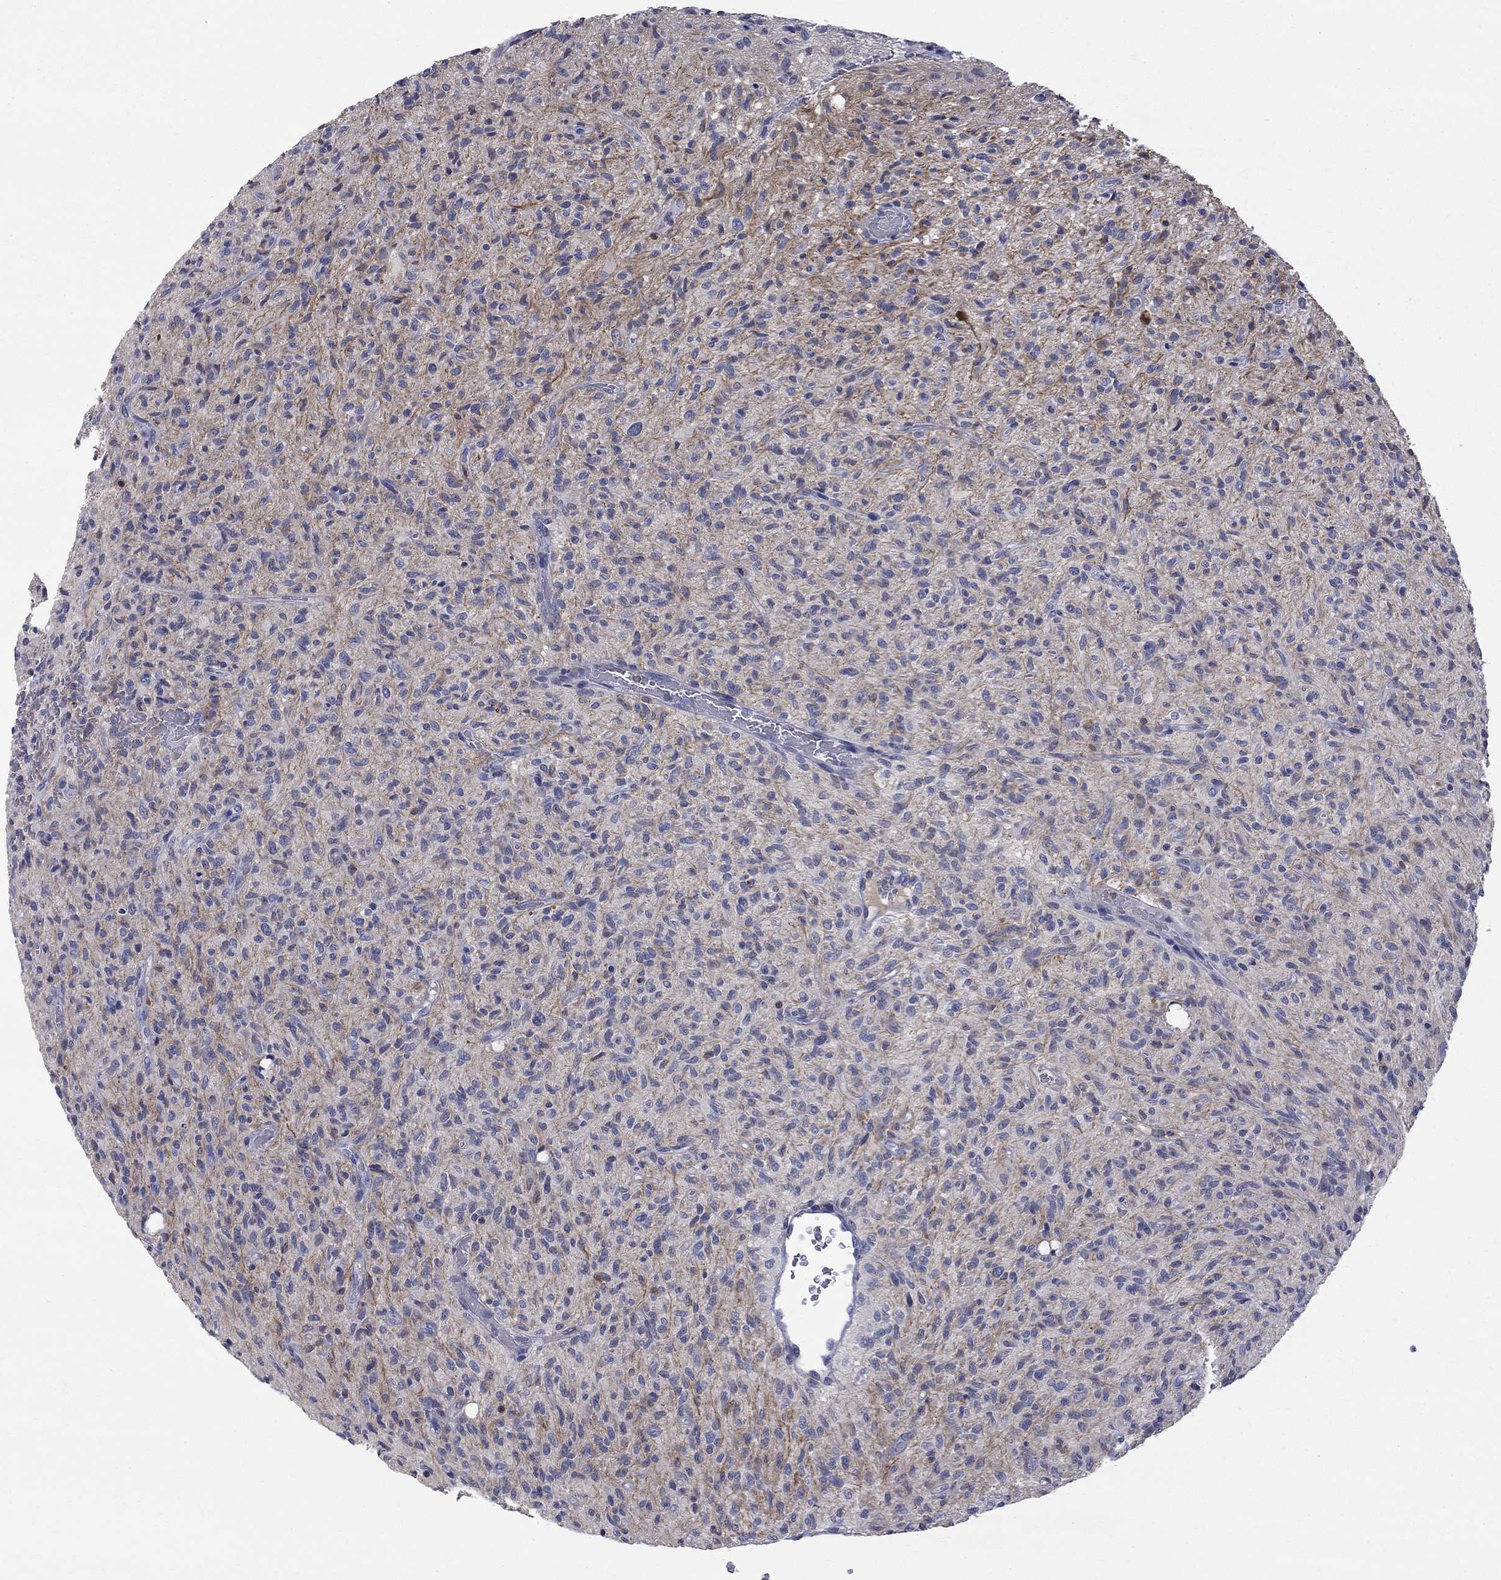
{"staining": {"intensity": "negative", "quantity": "none", "location": "none"}, "tissue": "glioma", "cell_type": "Tumor cells", "image_type": "cancer", "snomed": [{"axis": "morphology", "description": "Glioma, malignant, High grade"}, {"axis": "topography", "description": "Brain"}], "caption": "Image shows no protein expression in tumor cells of malignant glioma (high-grade) tissue.", "gene": "HKDC1", "patient": {"sex": "male", "age": 64}}